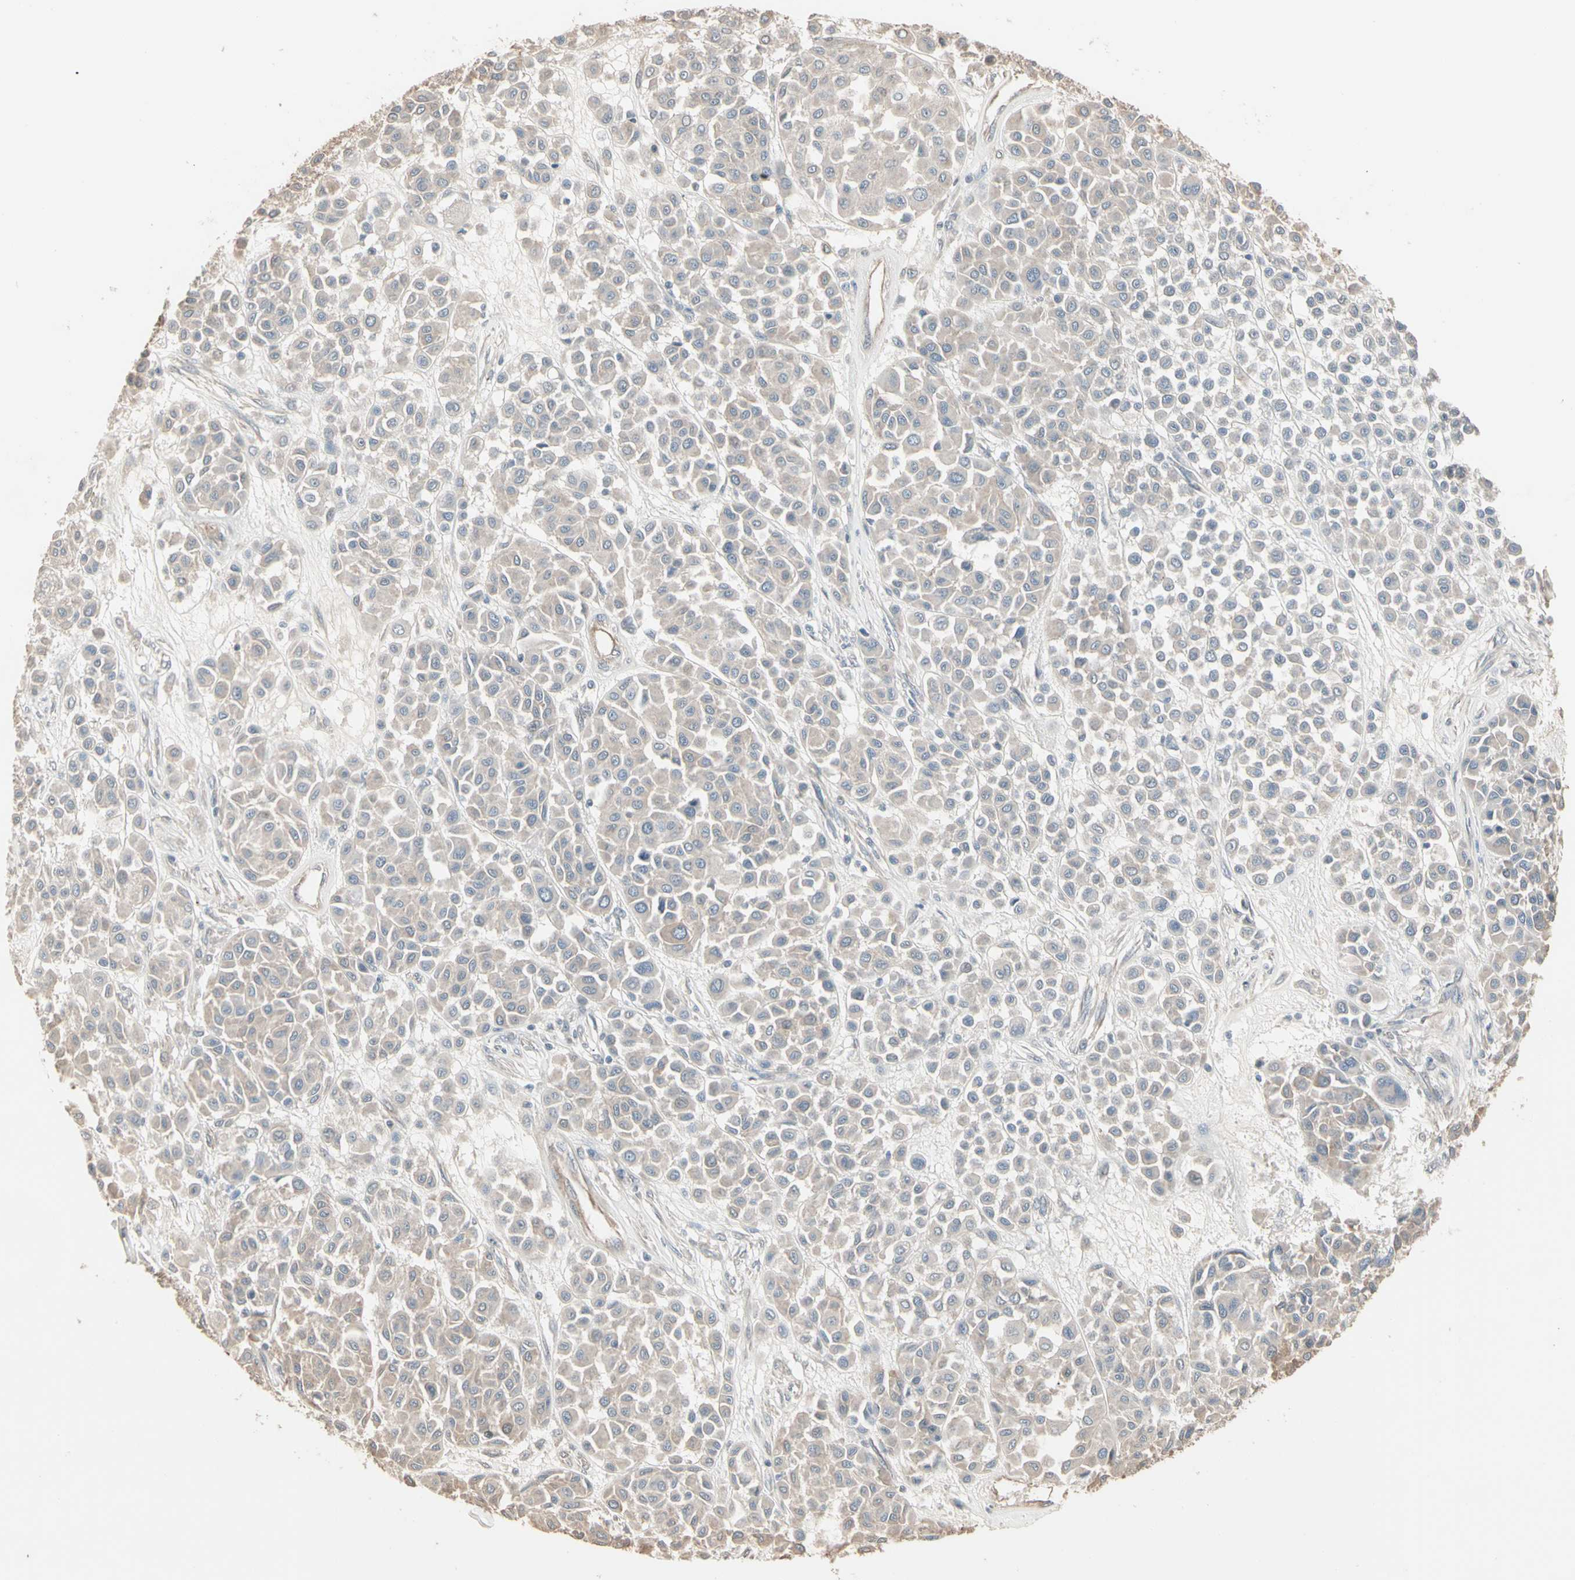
{"staining": {"intensity": "weak", "quantity": "25%-75%", "location": "cytoplasmic/membranous"}, "tissue": "melanoma", "cell_type": "Tumor cells", "image_type": "cancer", "snomed": [{"axis": "morphology", "description": "Malignant melanoma, Metastatic site"}, {"axis": "topography", "description": "Soft tissue"}], "caption": "Human melanoma stained with a protein marker shows weak staining in tumor cells.", "gene": "GALNT3", "patient": {"sex": "male", "age": 41}}